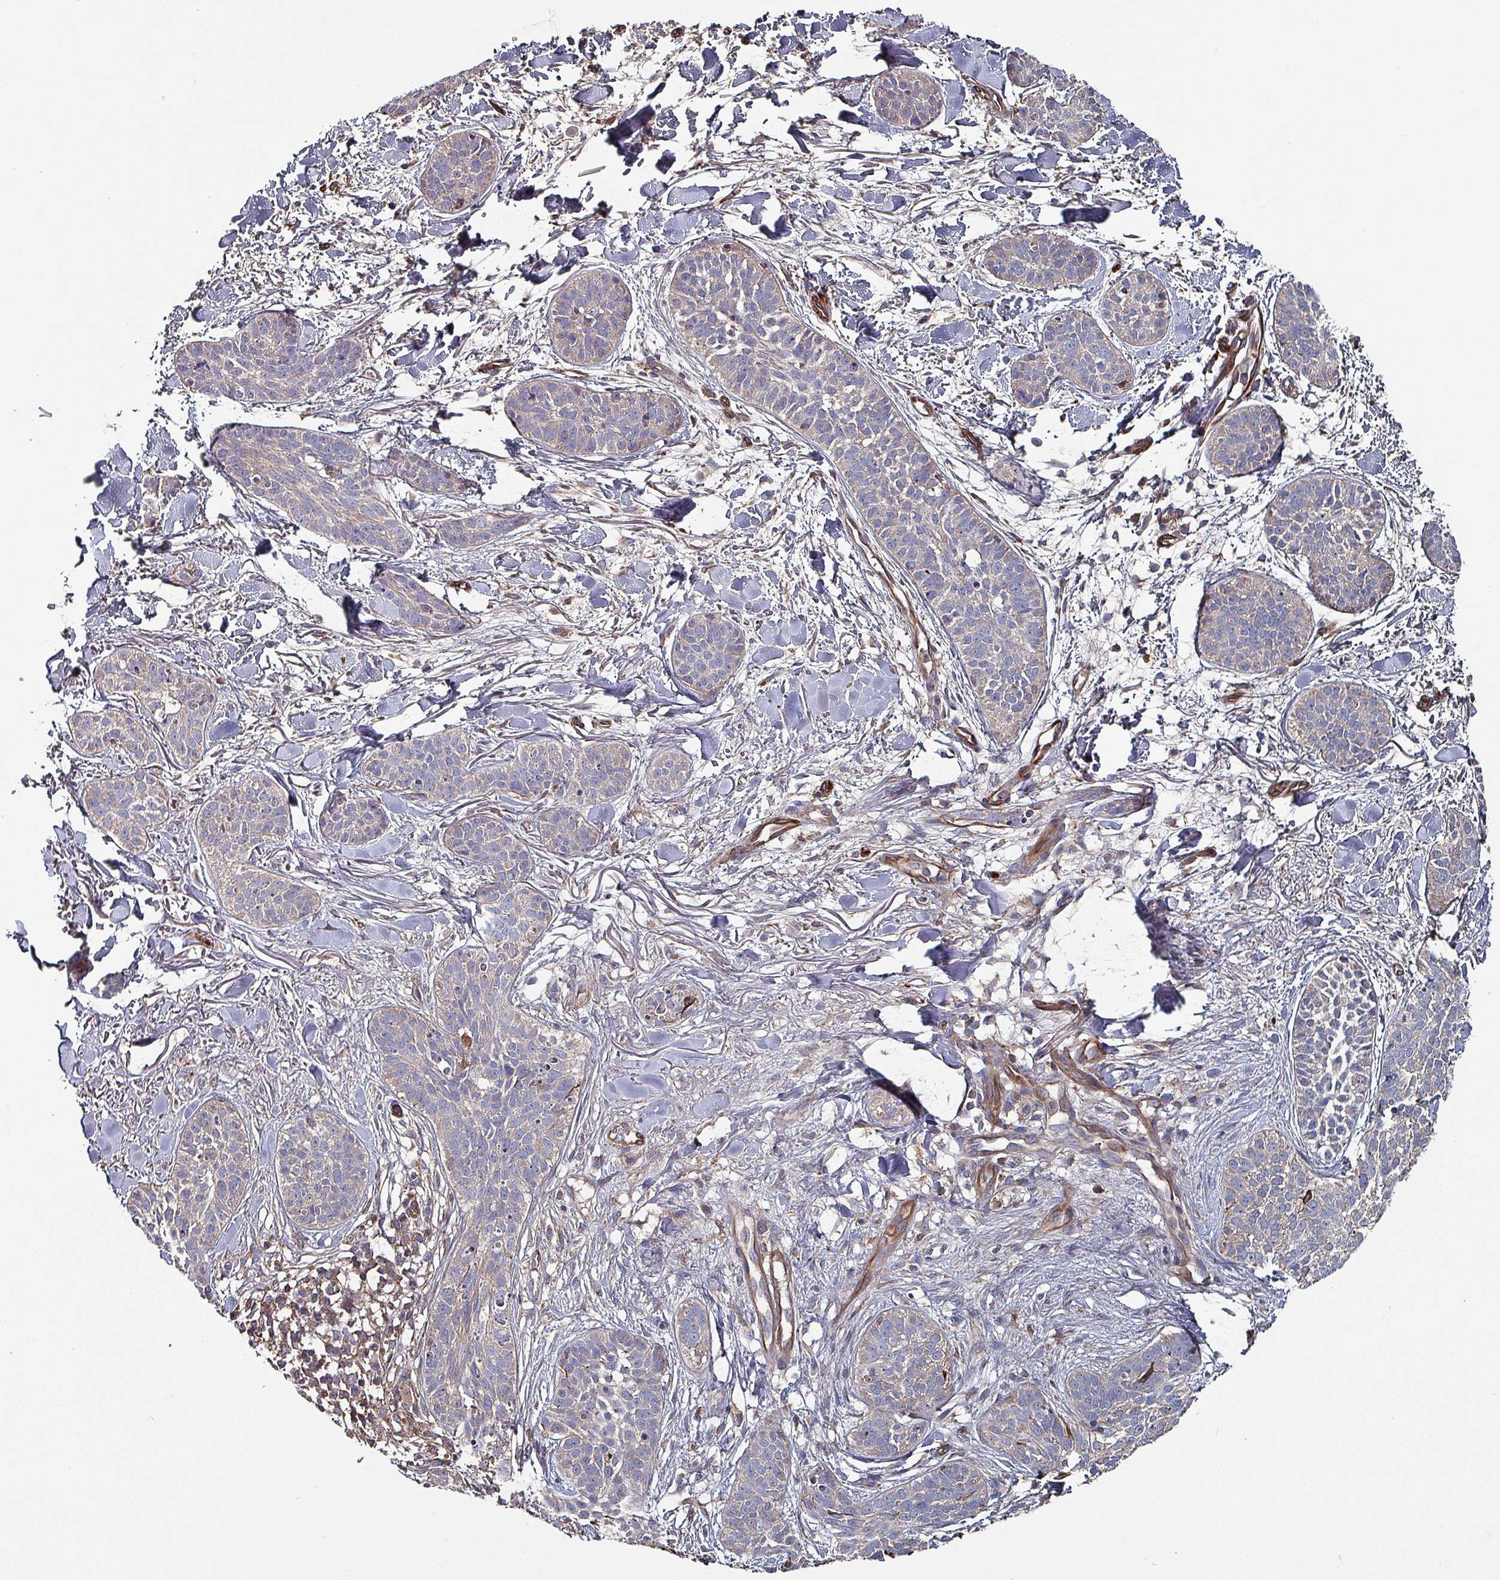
{"staining": {"intensity": "negative", "quantity": "none", "location": "none"}, "tissue": "skin cancer", "cell_type": "Tumor cells", "image_type": "cancer", "snomed": [{"axis": "morphology", "description": "Basal cell carcinoma"}, {"axis": "topography", "description": "Skin"}], "caption": "Tumor cells show no significant protein staining in basal cell carcinoma (skin).", "gene": "ANO10", "patient": {"sex": "male", "age": 52}}